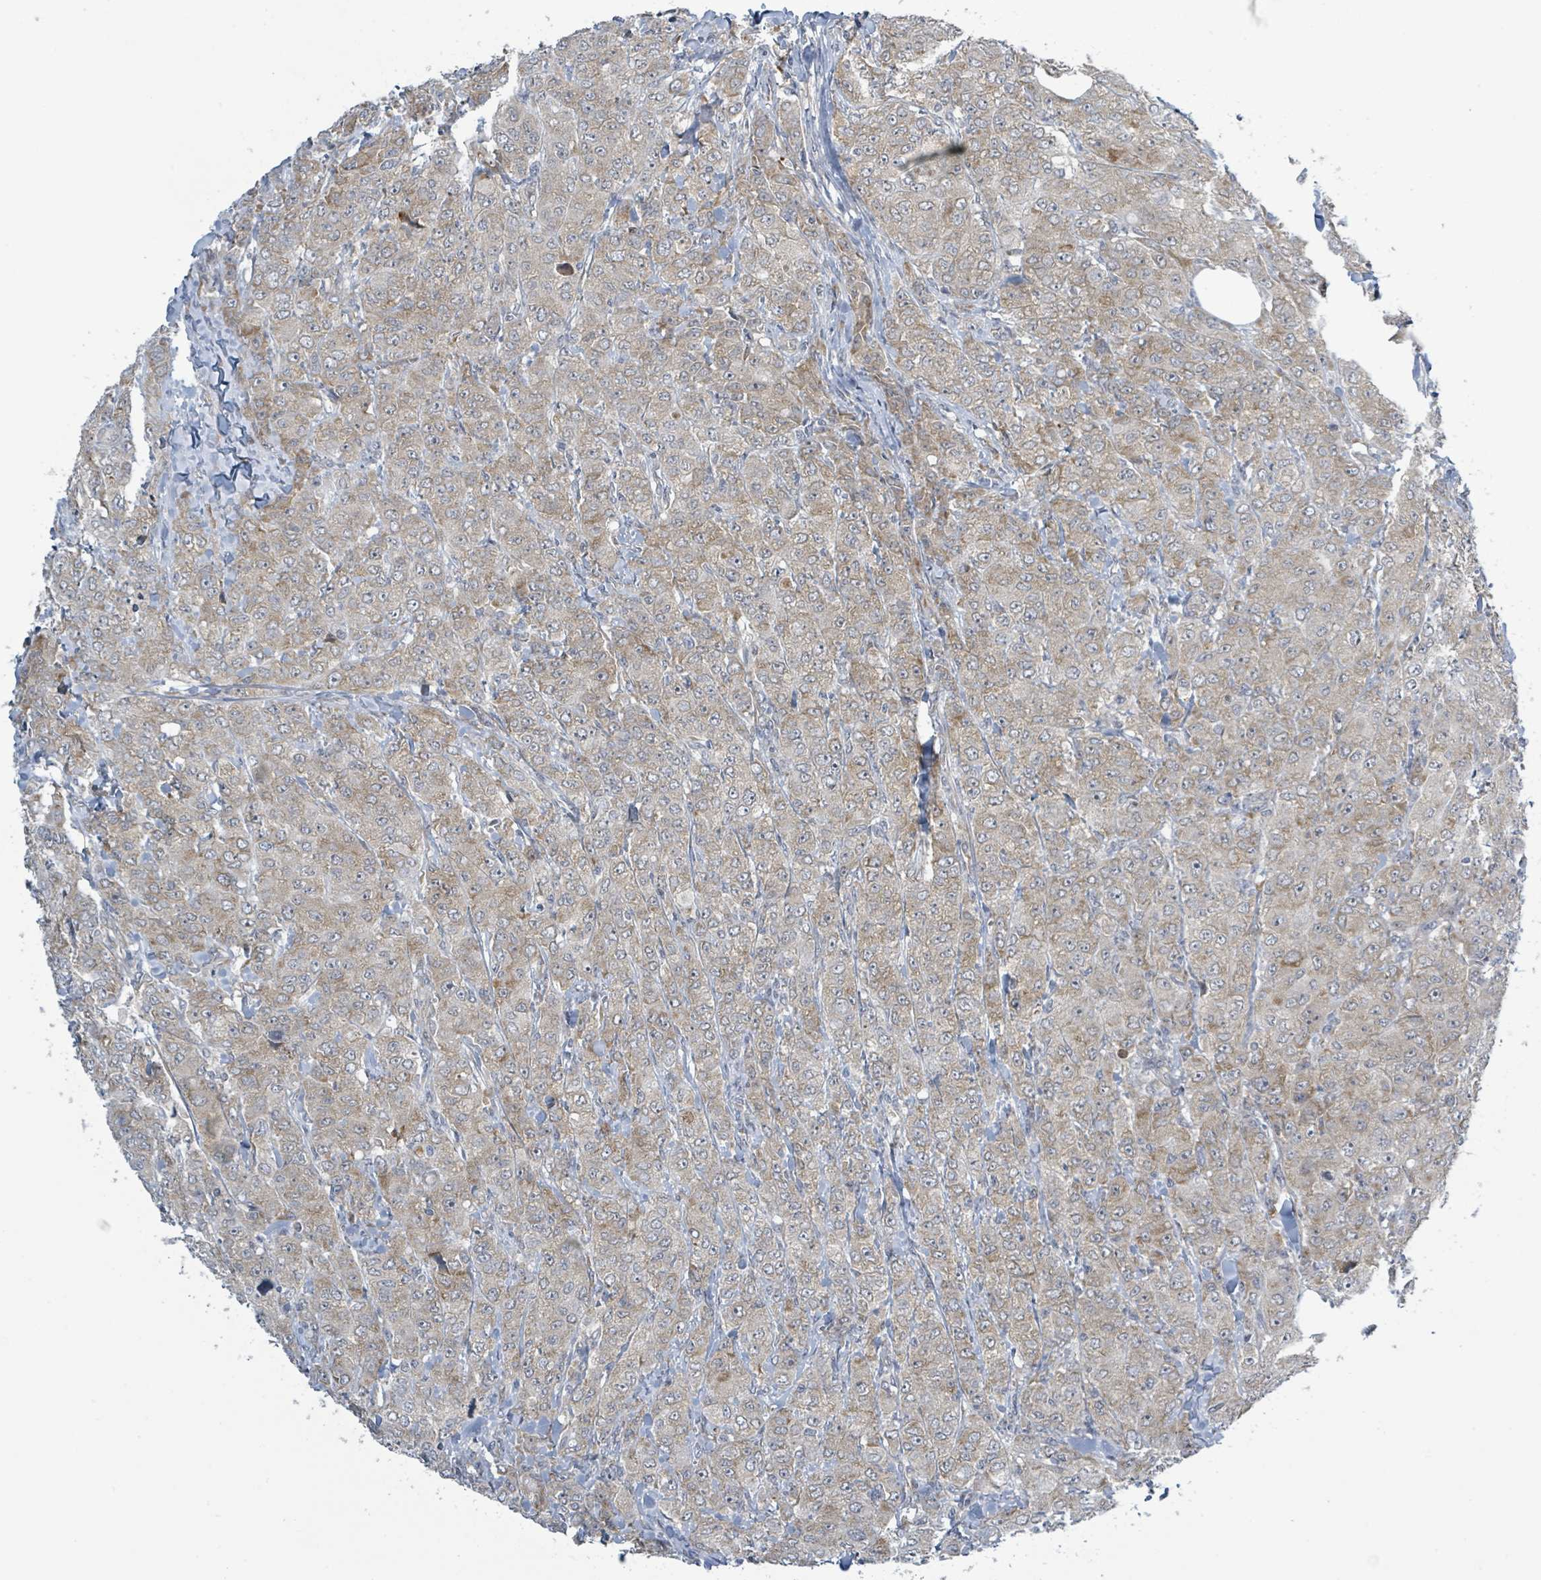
{"staining": {"intensity": "weak", "quantity": "25%-75%", "location": "cytoplasmic/membranous"}, "tissue": "breast cancer", "cell_type": "Tumor cells", "image_type": "cancer", "snomed": [{"axis": "morphology", "description": "Duct carcinoma"}, {"axis": "topography", "description": "Breast"}], "caption": "Immunohistochemistry of human breast cancer (invasive ductal carcinoma) exhibits low levels of weak cytoplasmic/membranous positivity in about 25%-75% of tumor cells.", "gene": "RPL32", "patient": {"sex": "female", "age": 43}}